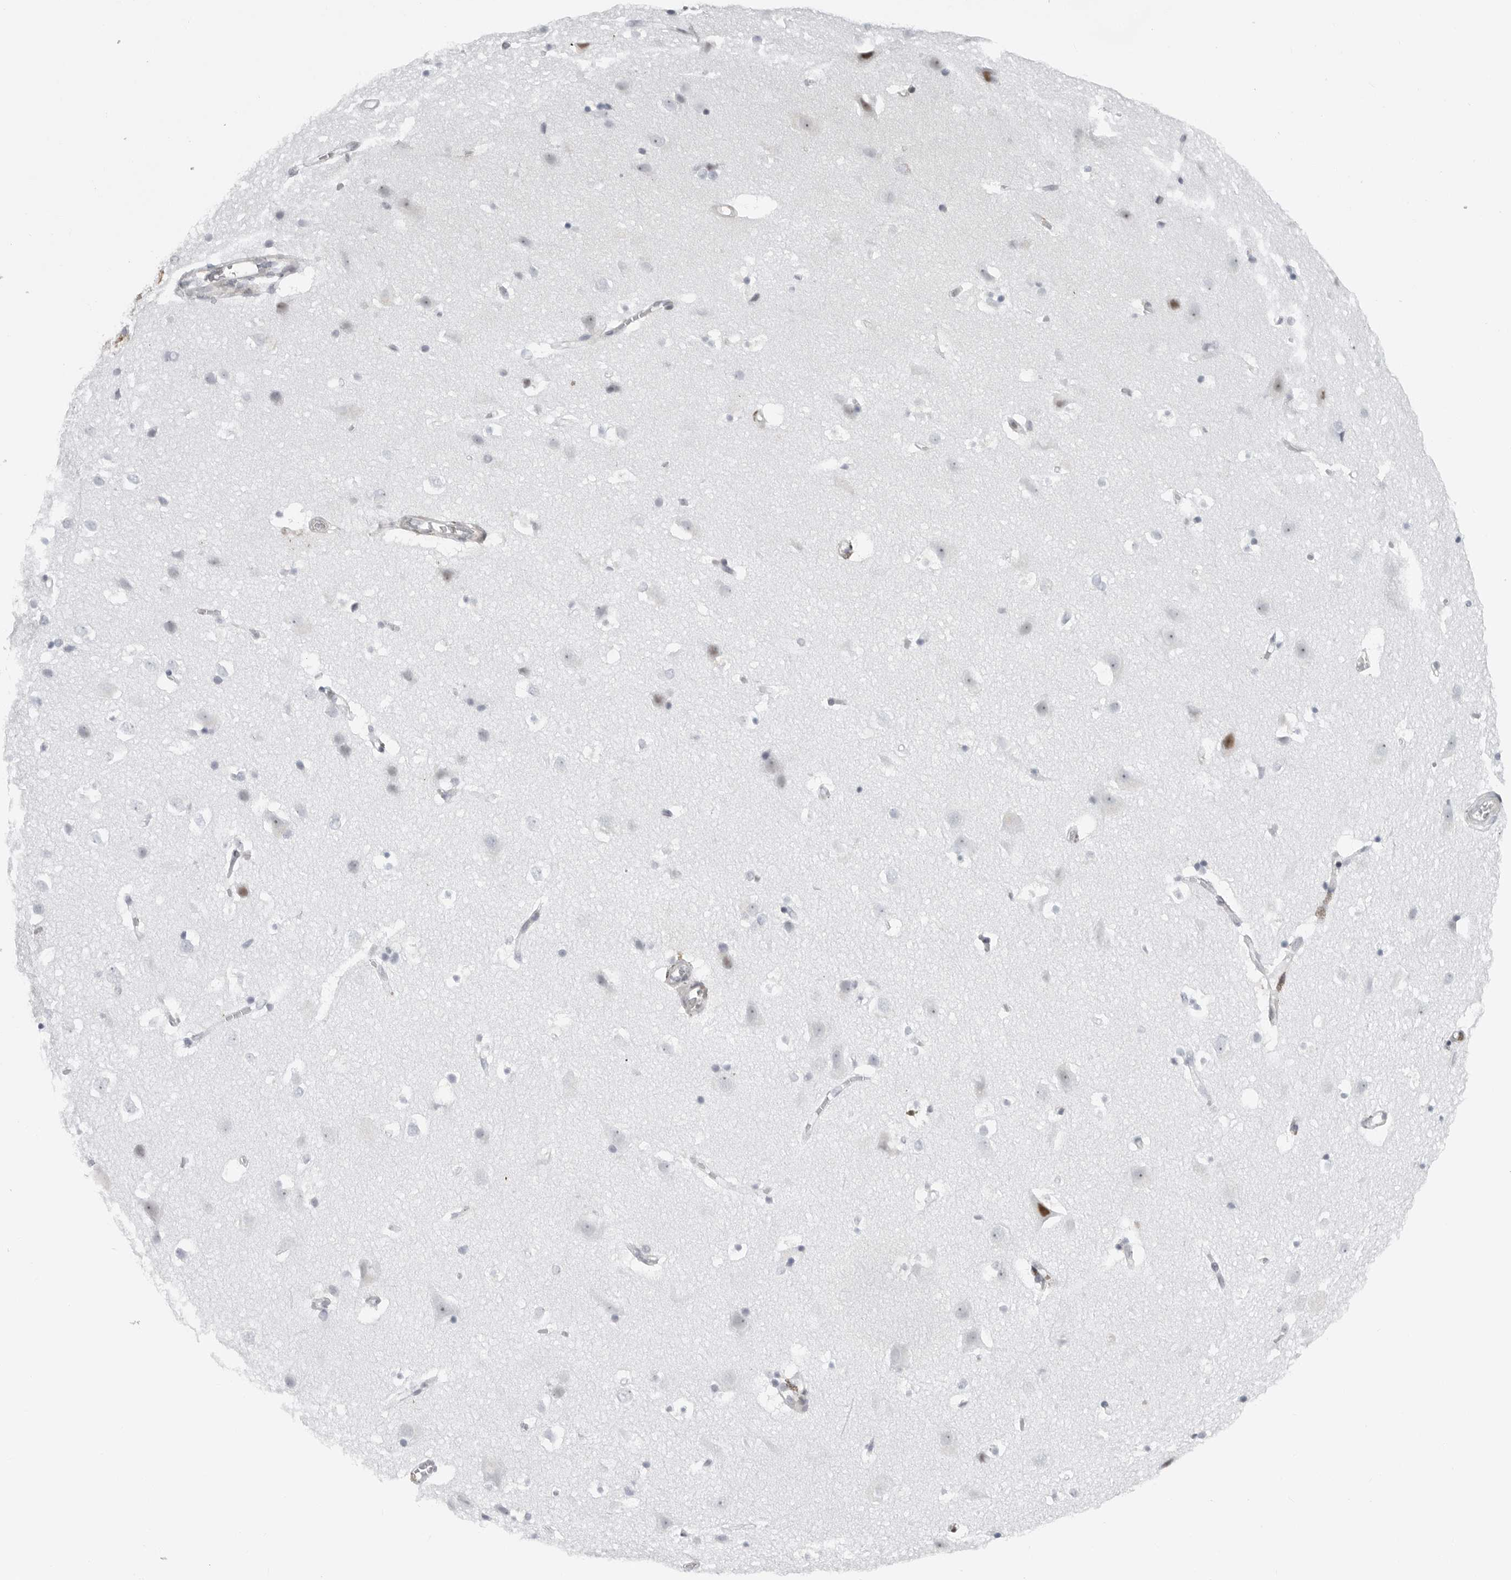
{"staining": {"intensity": "negative", "quantity": "none", "location": "none"}, "tissue": "cerebral cortex", "cell_type": "Endothelial cells", "image_type": "normal", "snomed": [{"axis": "morphology", "description": "Normal tissue, NOS"}, {"axis": "topography", "description": "Cerebral cortex"}], "caption": "A high-resolution micrograph shows immunohistochemistry staining of benign cerebral cortex, which exhibits no significant positivity in endothelial cells.", "gene": "FAM135B", "patient": {"sex": "male", "age": 54}}